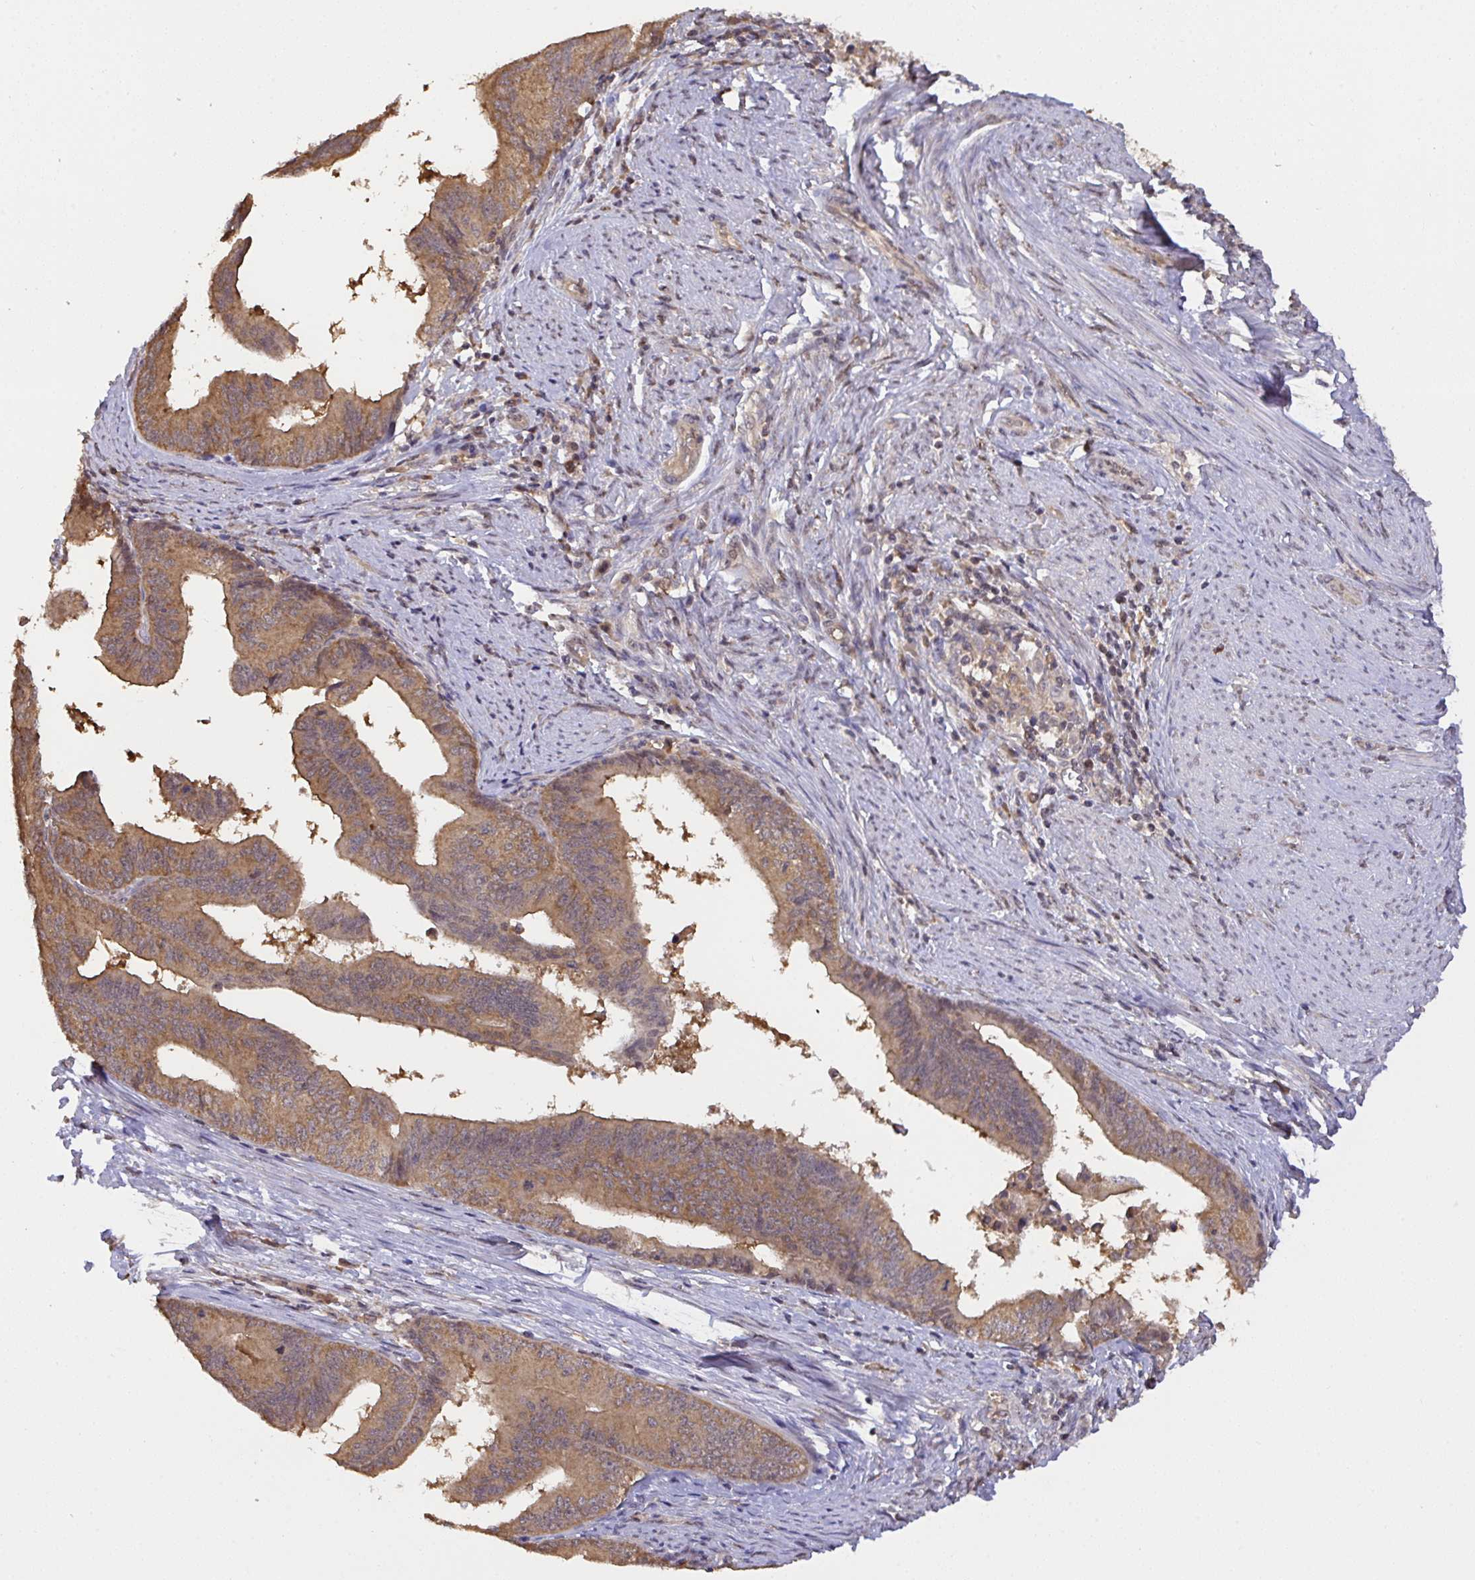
{"staining": {"intensity": "moderate", "quantity": ">75%", "location": "cytoplasmic/membranous"}, "tissue": "endometrial cancer", "cell_type": "Tumor cells", "image_type": "cancer", "snomed": [{"axis": "morphology", "description": "Adenocarcinoma, NOS"}, {"axis": "topography", "description": "Endometrium"}], "caption": "Moderate cytoplasmic/membranous expression is seen in about >75% of tumor cells in endometrial adenocarcinoma.", "gene": "C12orf57", "patient": {"sex": "female", "age": 65}}